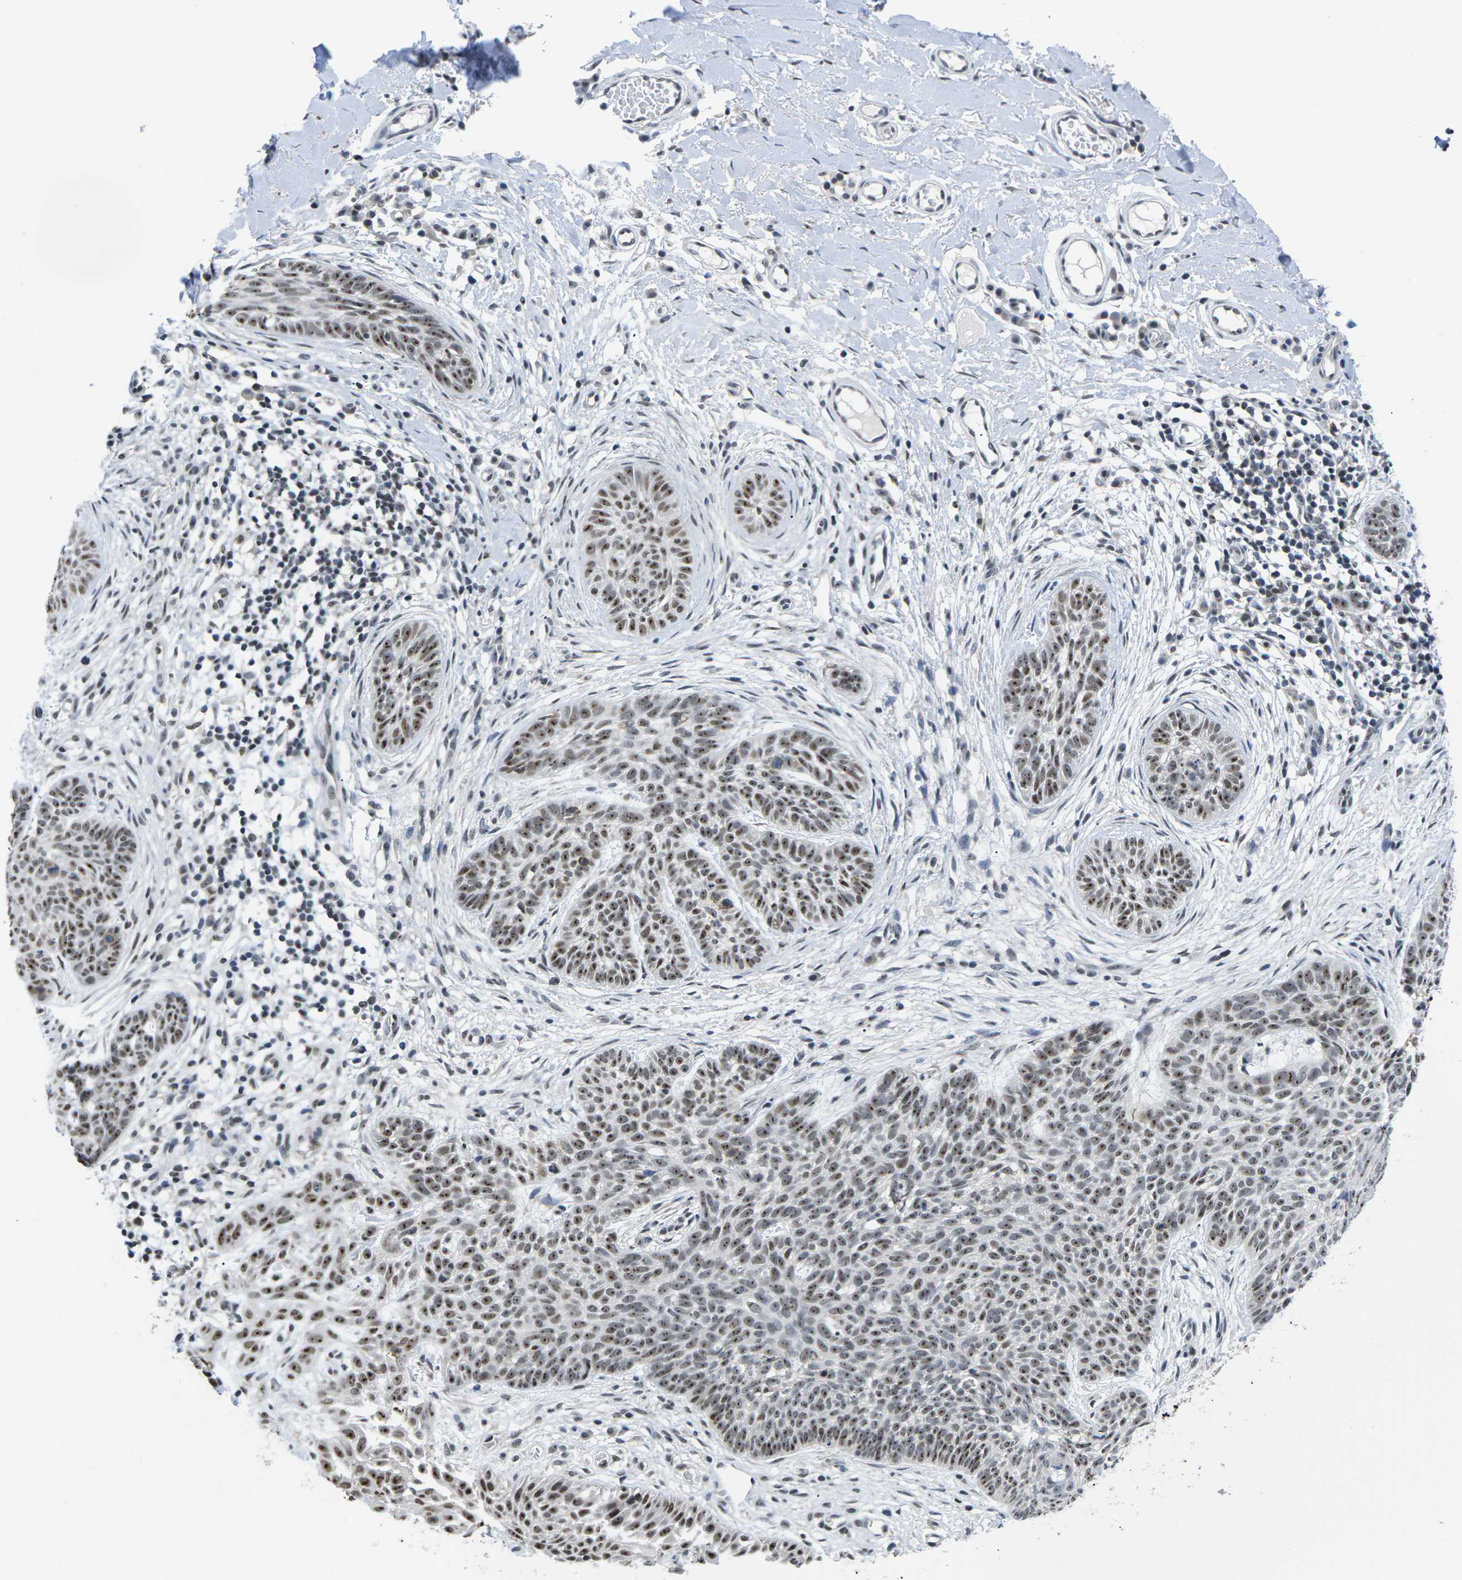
{"staining": {"intensity": "moderate", "quantity": ">75%", "location": "nuclear"}, "tissue": "skin cancer", "cell_type": "Tumor cells", "image_type": "cancer", "snomed": [{"axis": "morphology", "description": "Basal cell carcinoma"}, {"axis": "topography", "description": "Skin"}], "caption": "Skin basal cell carcinoma stained with DAB IHC demonstrates medium levels of moderate nuclear staining in about >75% of tumor cells.", "gene": "NSRP1", "patient": {"sex": "female", "age": 59}}